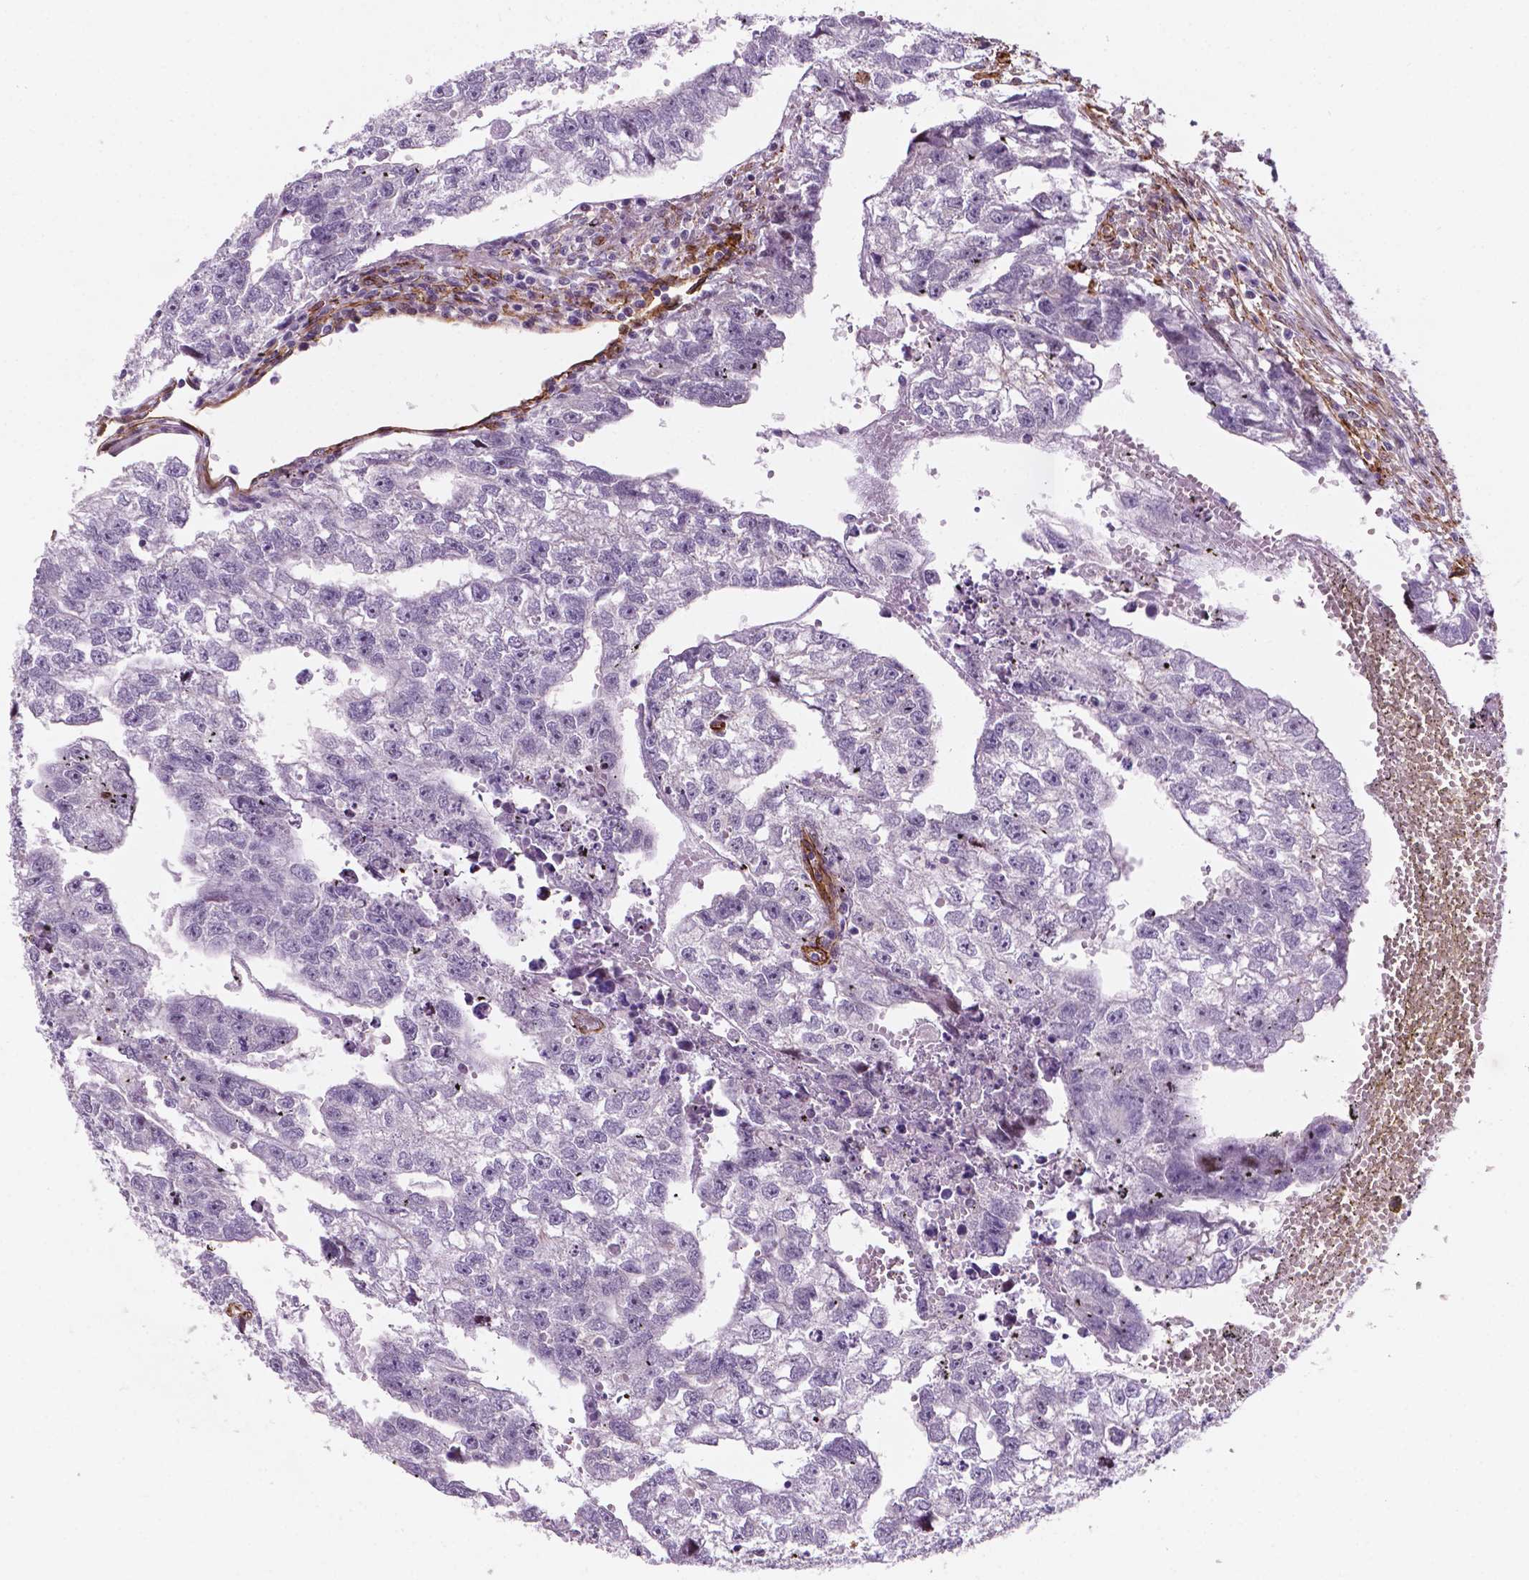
{"staining": {"intensity": "negative", "quantity": "none", "location": "none"}, "tissue": "testis cancer", "cell_type": "Tumor cells", "image_type": "cancer", "snomed": [{"axis": "morphology", "description": "Carcinoma, Embryonal, NOS"}, {"axis": "morphology", "description": "Teratoma, malignant, NOS"}, {"axis": "topography", "description": "Testis"}], "caption": "Immunohistochemical staining of human embryonal carcinoma (testis) displays no significant staining in tumor cells.", "gene": "EGFL8", "patient": {"sex": "male", "age": 44}}